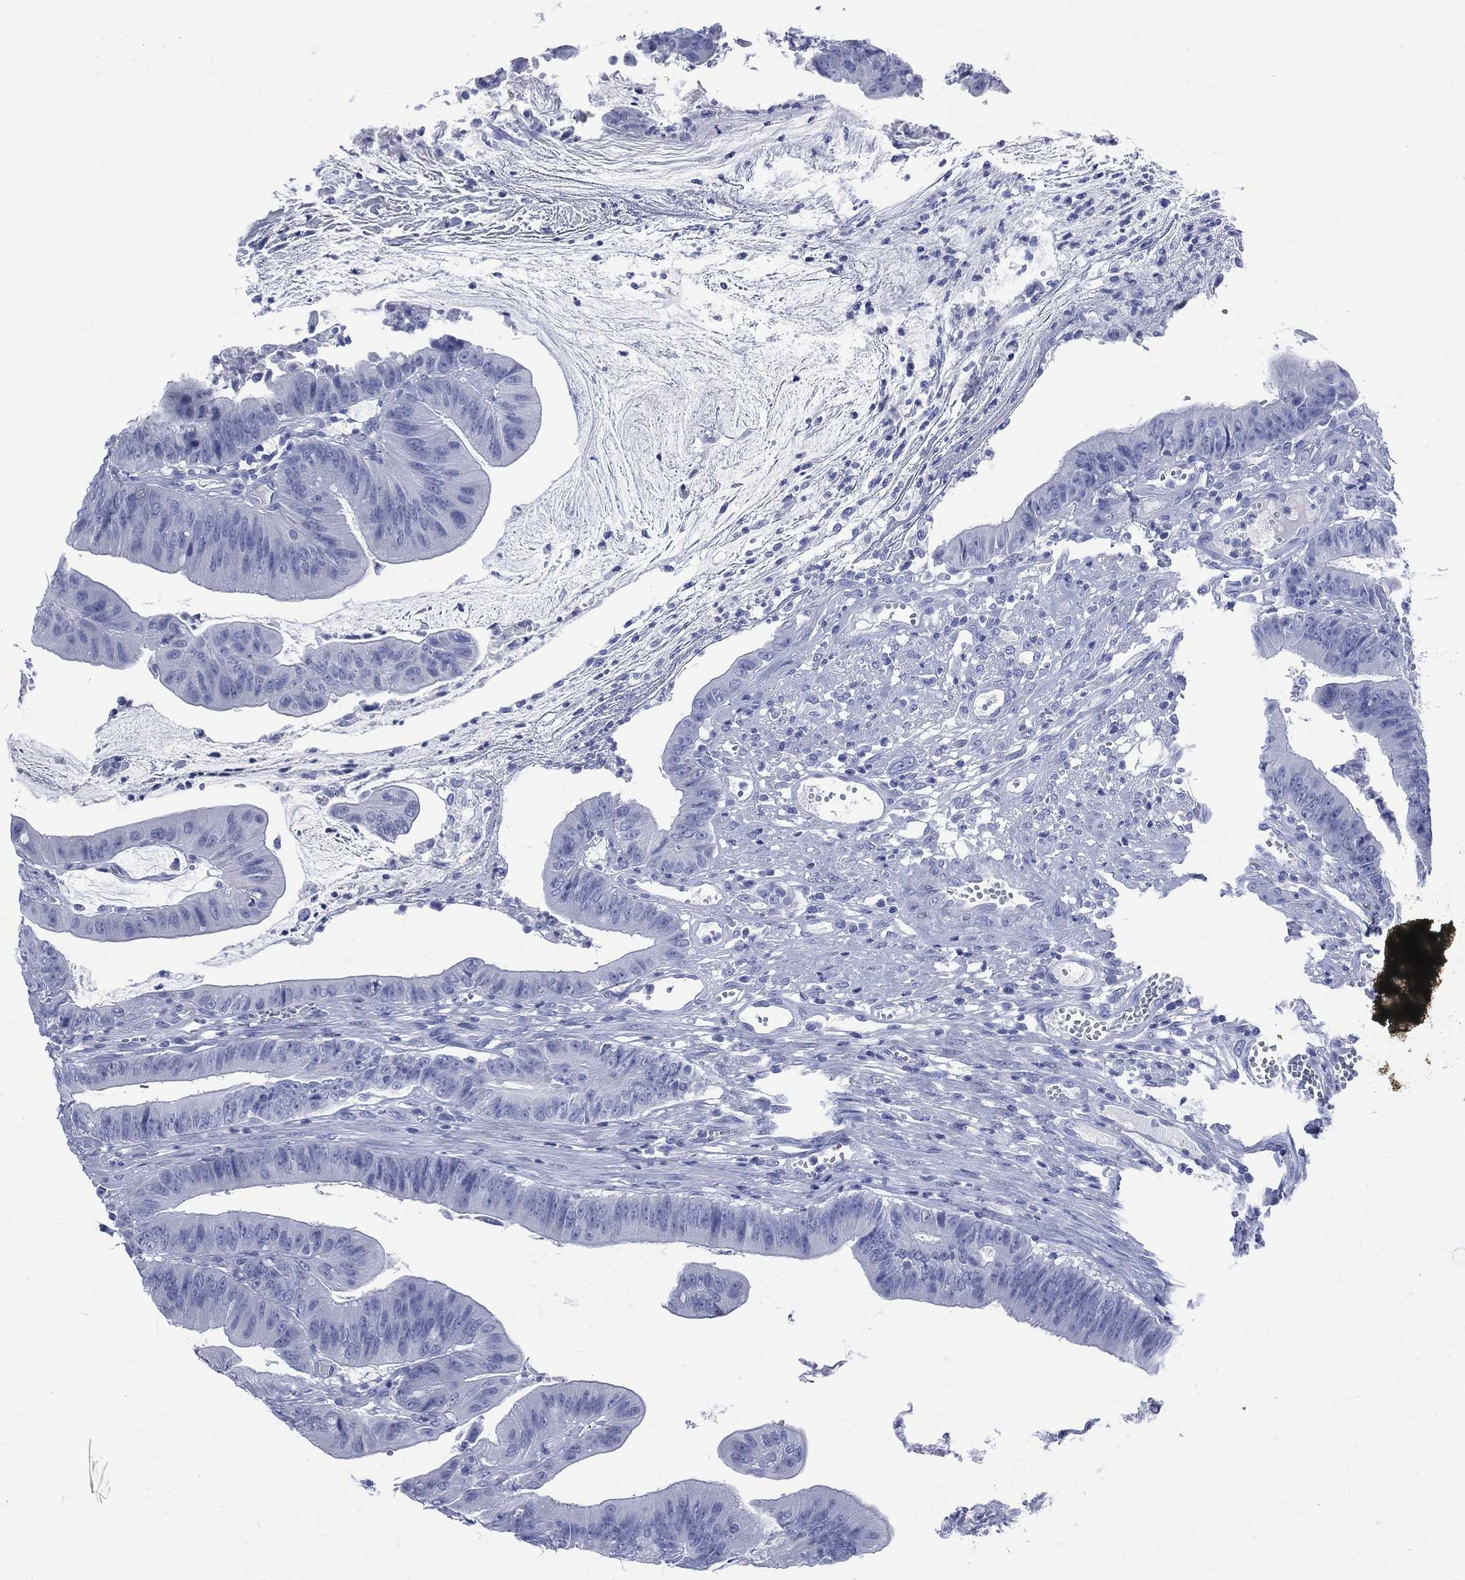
{"staining": {"intensity": "negative", "quantity": "none", "location": "none"}, "tissue": "colorectal cancer", "cell_type": "Tumor cells", "image_type": "cancer", "snomed": [{"axis": "morphology", "description": "Adenocarcinoma, NOS"}, {"axis": "topography", "description": "Colon"}], "caption": "Adenocarcinoma (colorectal) was stained to show a protein in brown. There is no significant expression in tumor cells. (IHC, brightfield microscopy, high magnification).", "gene": "SYP", "patient": {"sex": "female", "age": 69}}